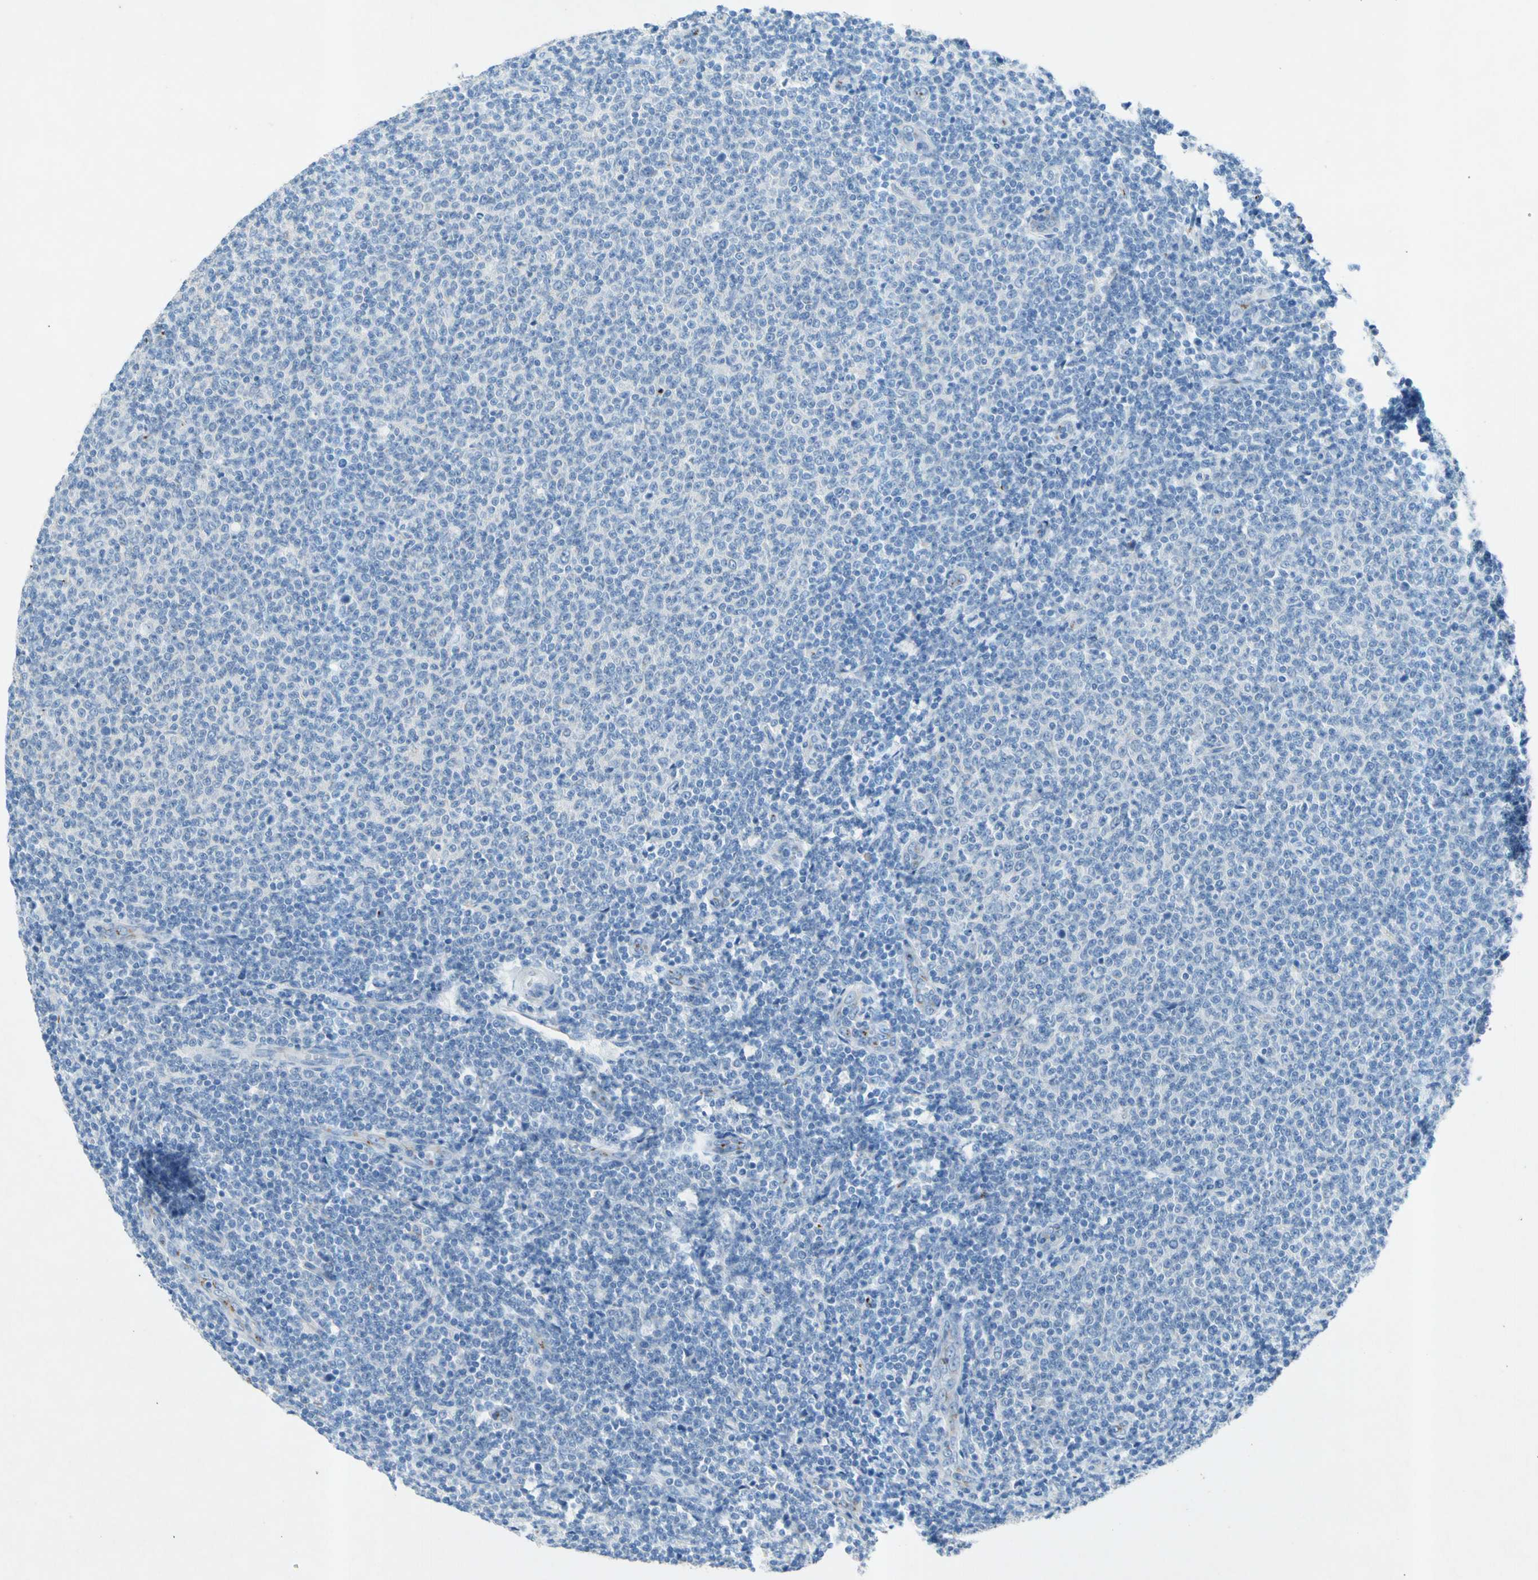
{"staining": {"intensity": "negative", "quantity": "none", "location": "none"}, "tissue": "lymphoma", "cell_type": "Tumor cells", "image_type": "cancer", "snomed": [{"axis": "morphology", "description": "Malignant lymphoma, non-Hodgkin's type, Low grade"}, {"axis": "topography", "description": "Lymph node"}], "caption": "Lymphoma was stained to show a protein in brown. There is no significant staining in tumor cells.", "gene": "GASK1B", "patient": {"sex": "male", "age": 66}}